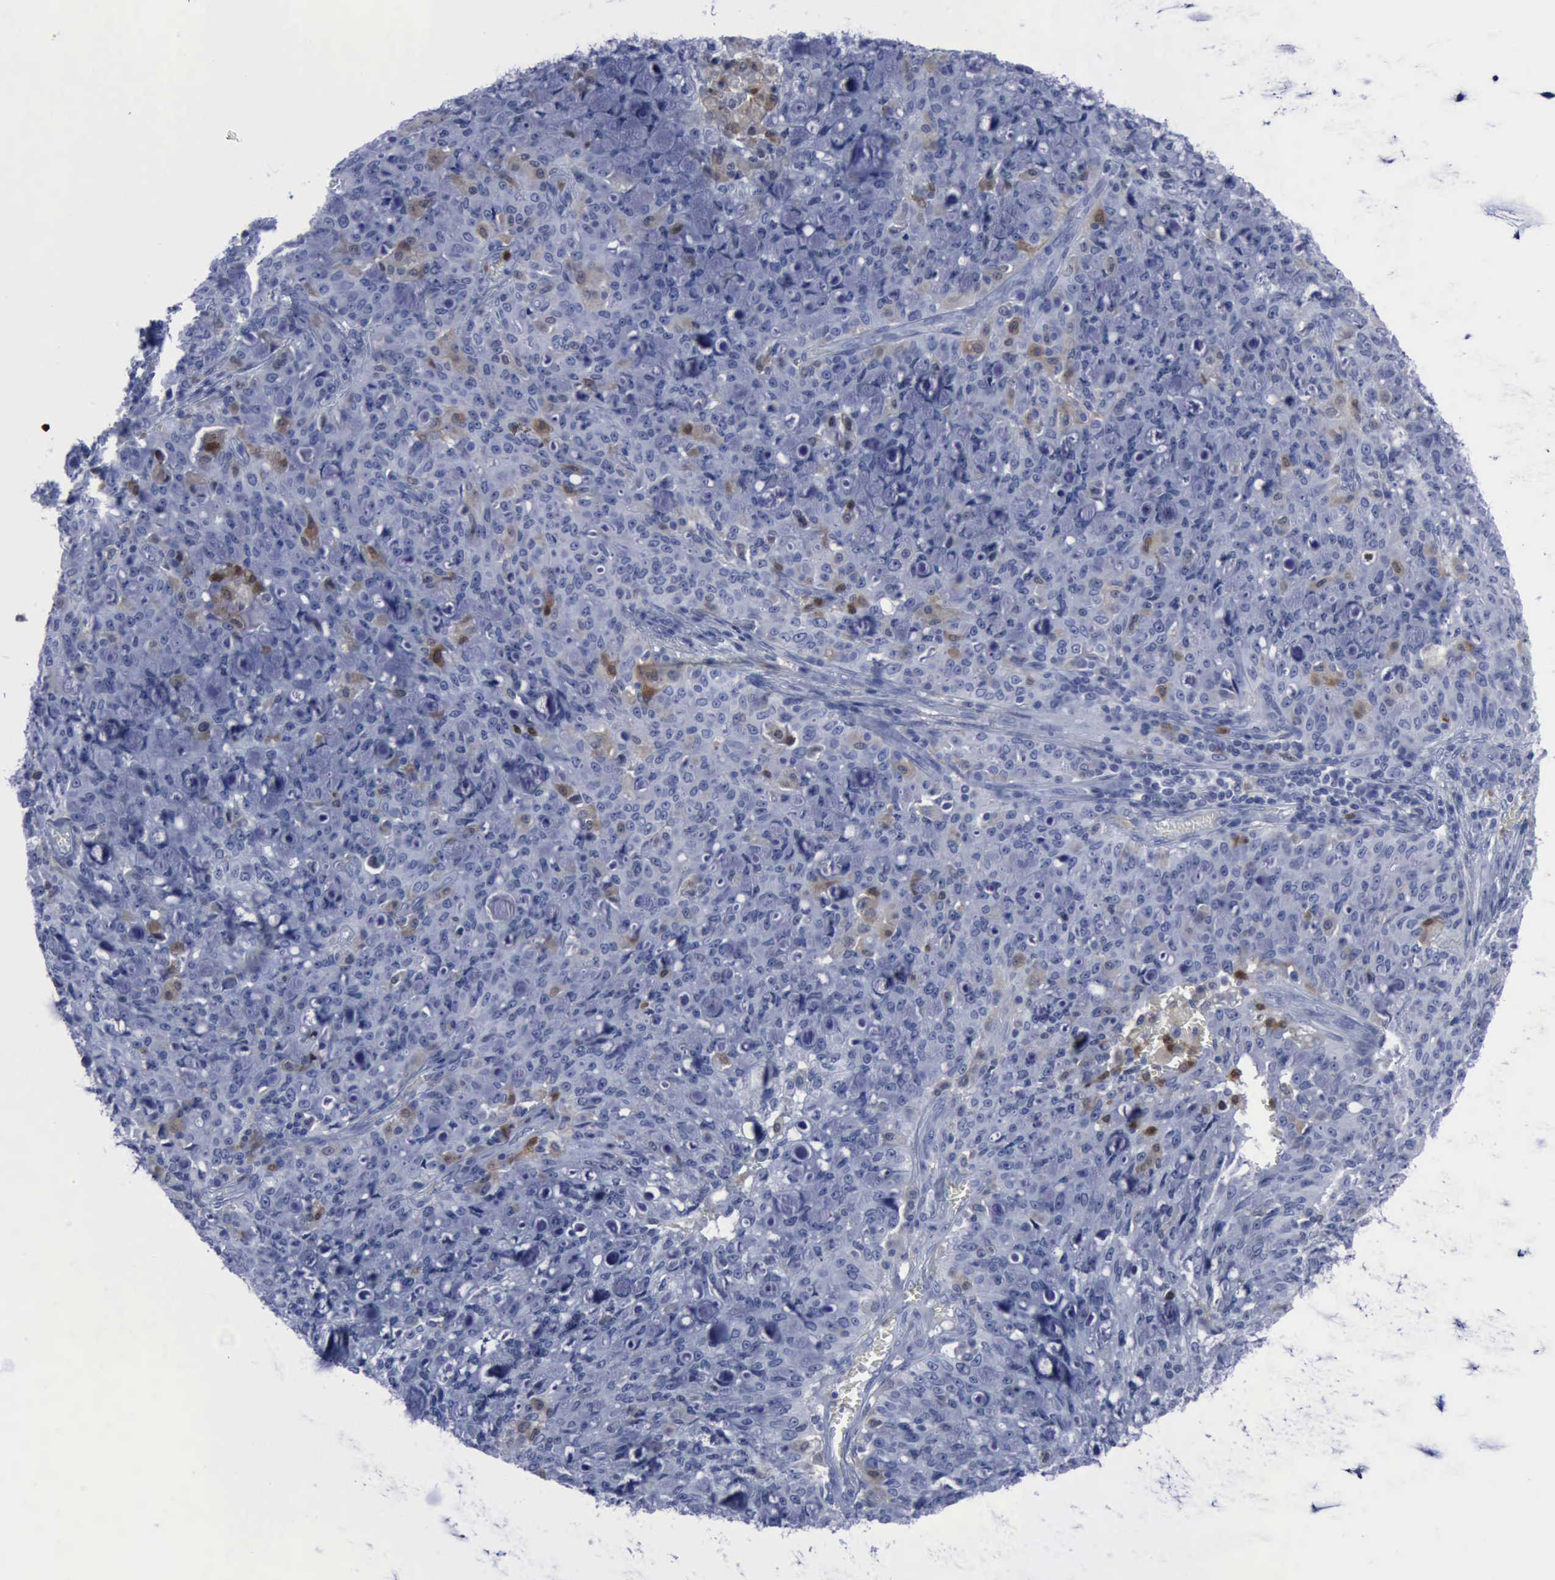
{"staining": {"intensity": "weak", "quantity": "<25%", "location": "cytoplasmic/membranous"}, "tissue": "lung cancer", "cell_type": "Tumor cells", "image_type": "cancer", "snomed": [{"axis": "morphology", "description": "Adenocarcinoma, NOS"}, {"axis": "topography", "description": "Lung"}], "caption": "Tumor cells show no significant positivity in lung adenocarcinoma.", "gene": "CSTA", "patient": {"sex": "female", "age": 44}}